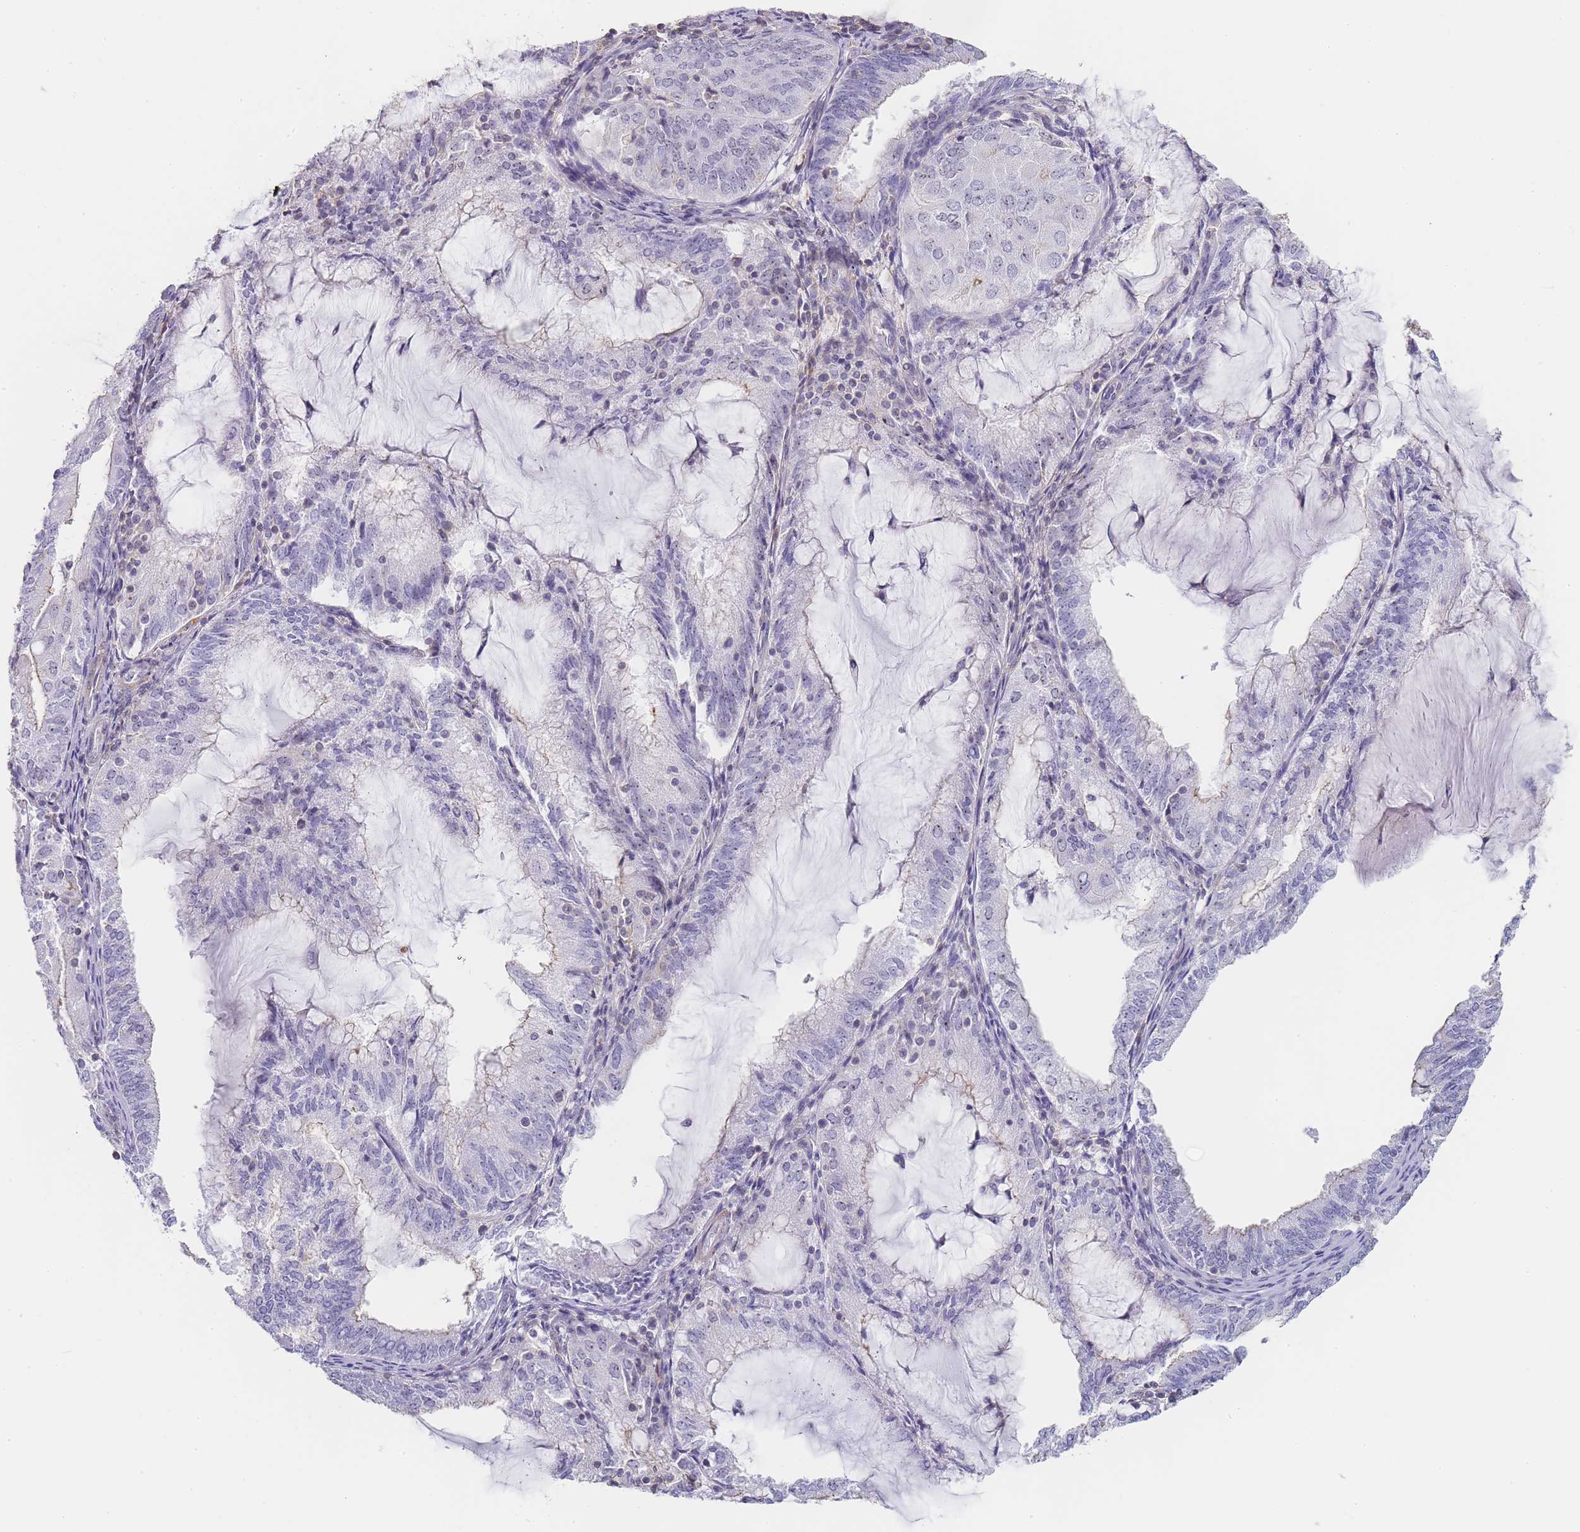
{"staining": {"intensity": "negative", "quantity": "none", "location": "none"}, "tissue": "endometrial cancer", "cell_type": "Tumor cells", "image_type": "cancer", "snomed": [{"axis": "morphology", "description": "Adenocarcinoma, NOS"}, {"axis": "topography", "description": "Endometrium"}], "caption": "Endometrial adenocarcinoma stained for a protein using immunohistochemistry (IHC) reveals no positivity tumor cells.", "gene": "NOP14", "patient": {"sex": "female", "age": 81}}